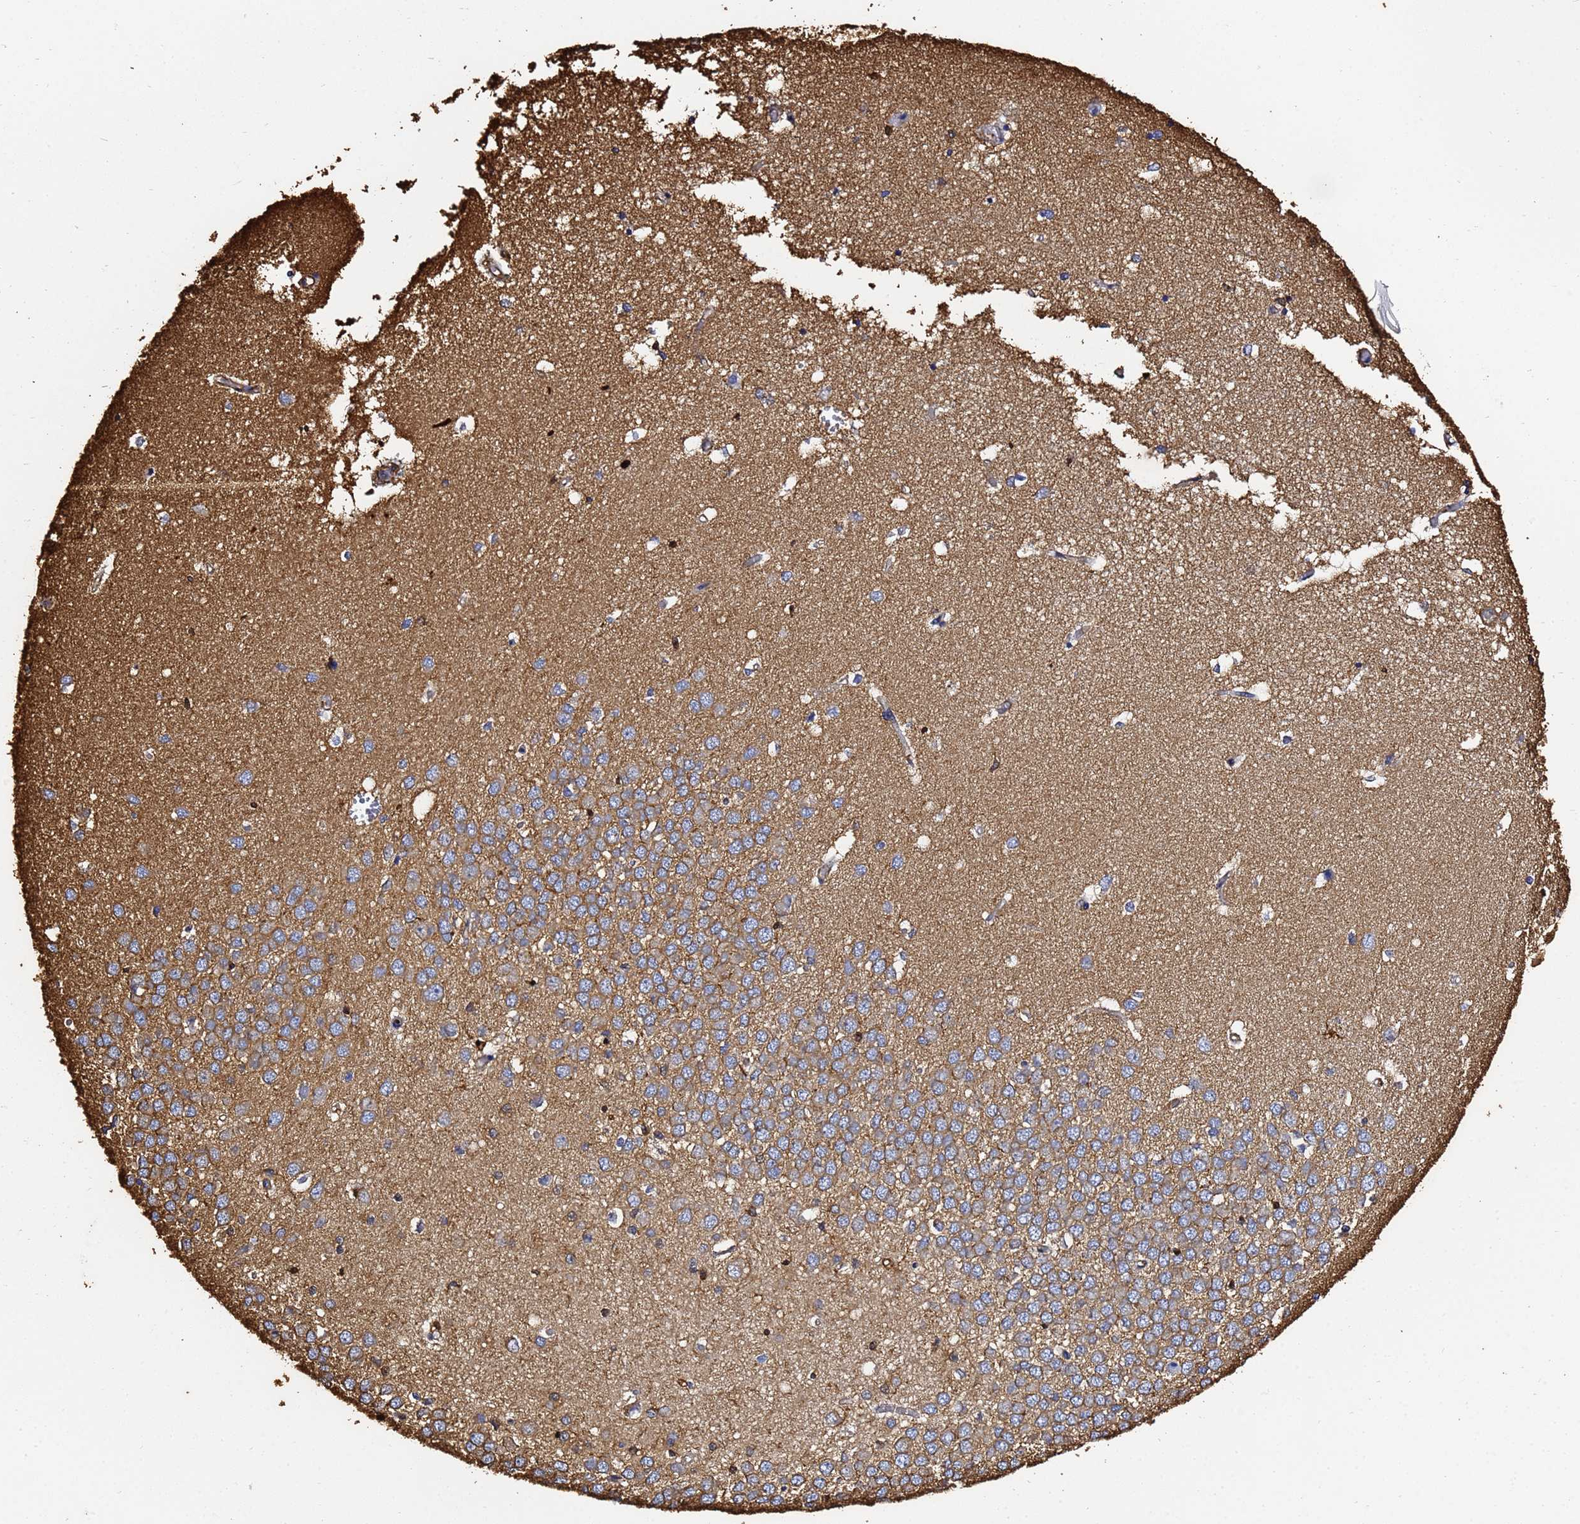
{"staining": {"intensity": "negative", "quantity": "none", "location": "none"}, "tissue": "hippocampus", "cell_type": "Glial cells", "image_type": "normal", "snomed": [{"axis": "morphology", "description": "Normal tissue, NOS"}, {"axis": "topography", "description": "Hippocampus"}], "caption": "The image shows no staining of glial cells in benign hippocampus. (DAB immunohistochemistry (IHC), high magnification).", "gene": "ACTA1", "patient": {"sex": "male", "age": 45}}